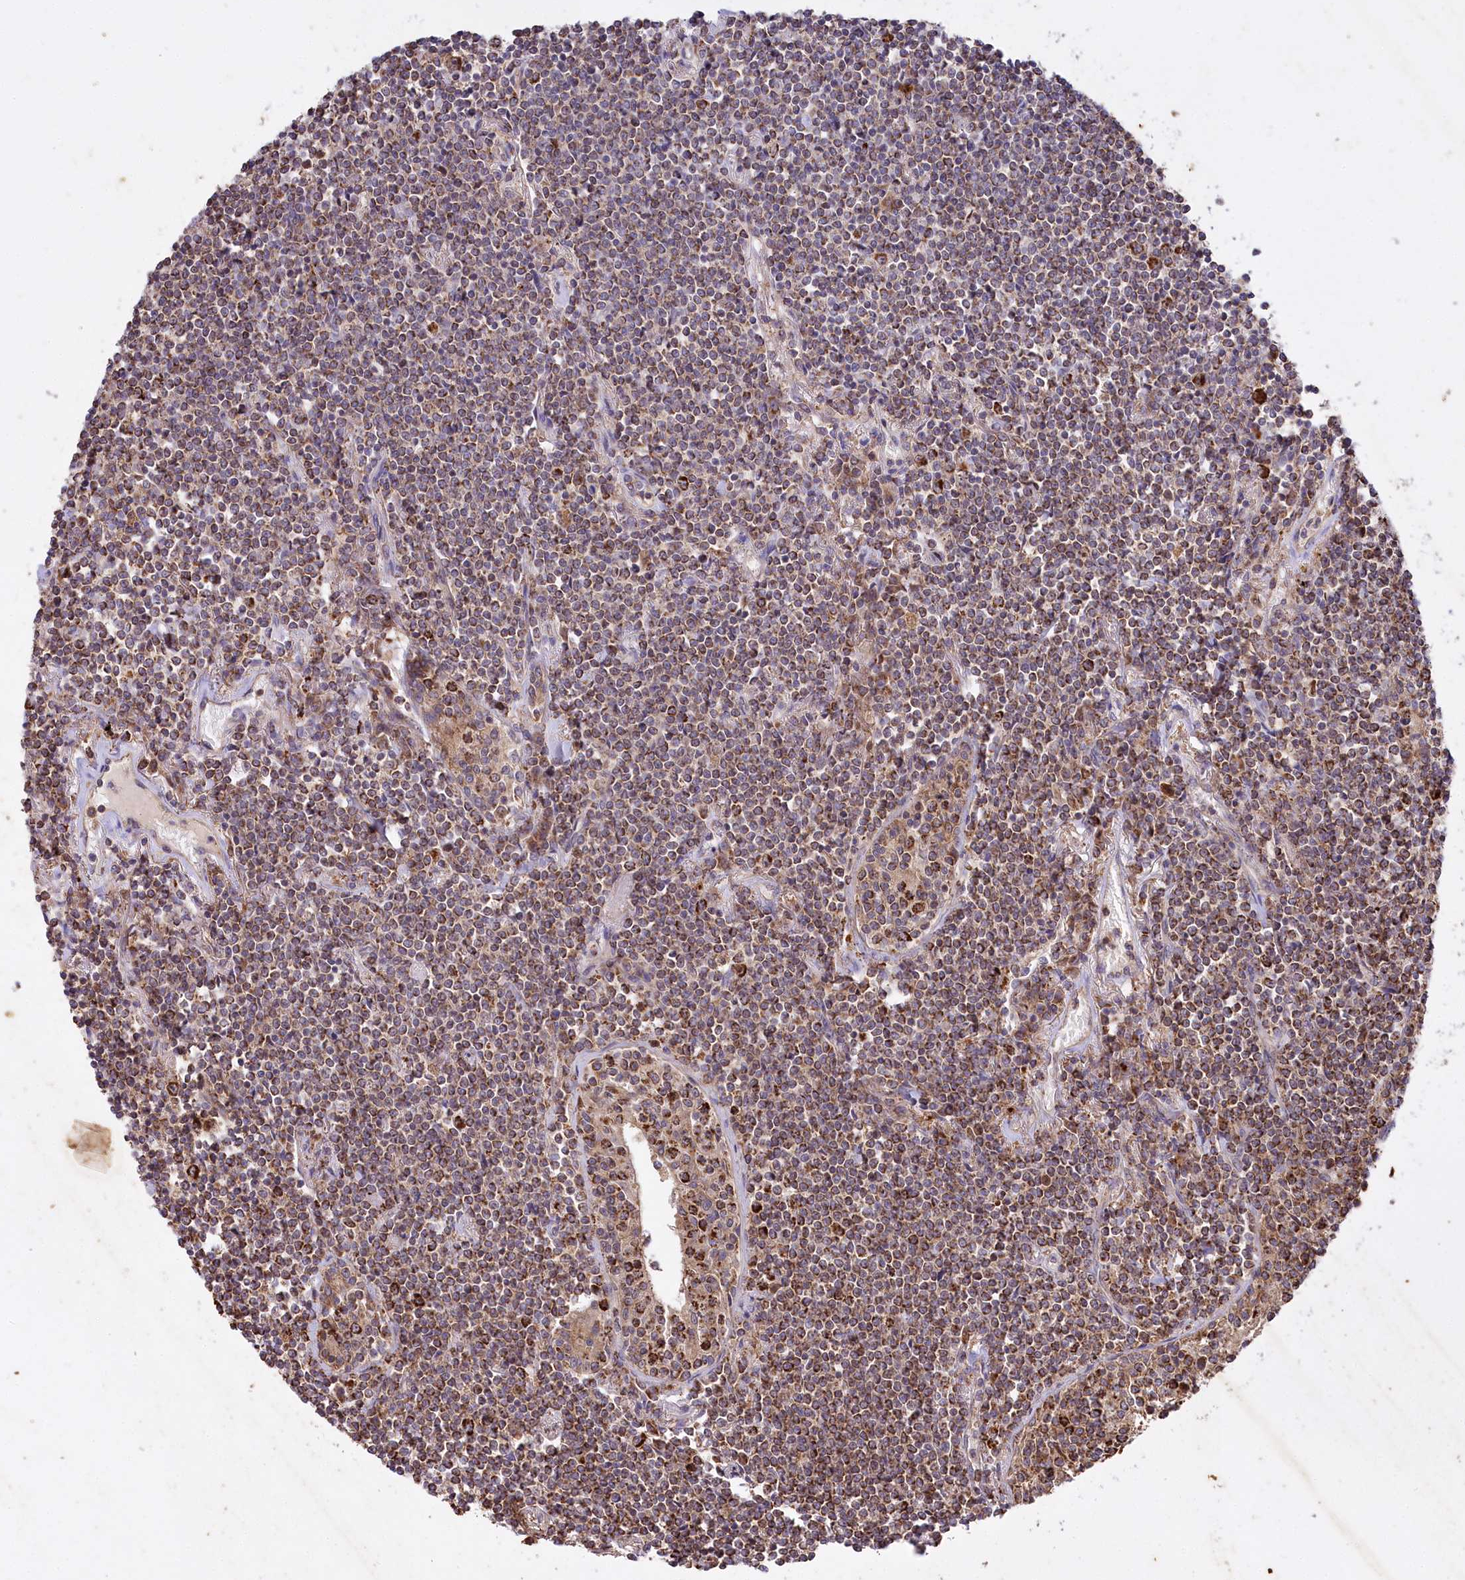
{"staining": {"intensity": "moderate", "quantity": ">75%", "location": "cytoplasmic/membranous"}, "tissue": "lymphoma", "cell_type": "Tumor cells", "image_type": "cancer", "snomed": [{"axis": "morphology", "description": "Malignant lymphoma, non-Hodgkin's type, Low grade"}, {"axis": "topography", "description": "Lung"}], "caption": "Immunohistochemistry (DAB) staining of malignant lymphoma, non-Hodgkin's type (low-grade) exhibits moderate cytoplasmic/membranous protein expression in approximately >75% of tumor cells.", "gene": "CARD19", "patient": {"sex": "female", "age": 71}}